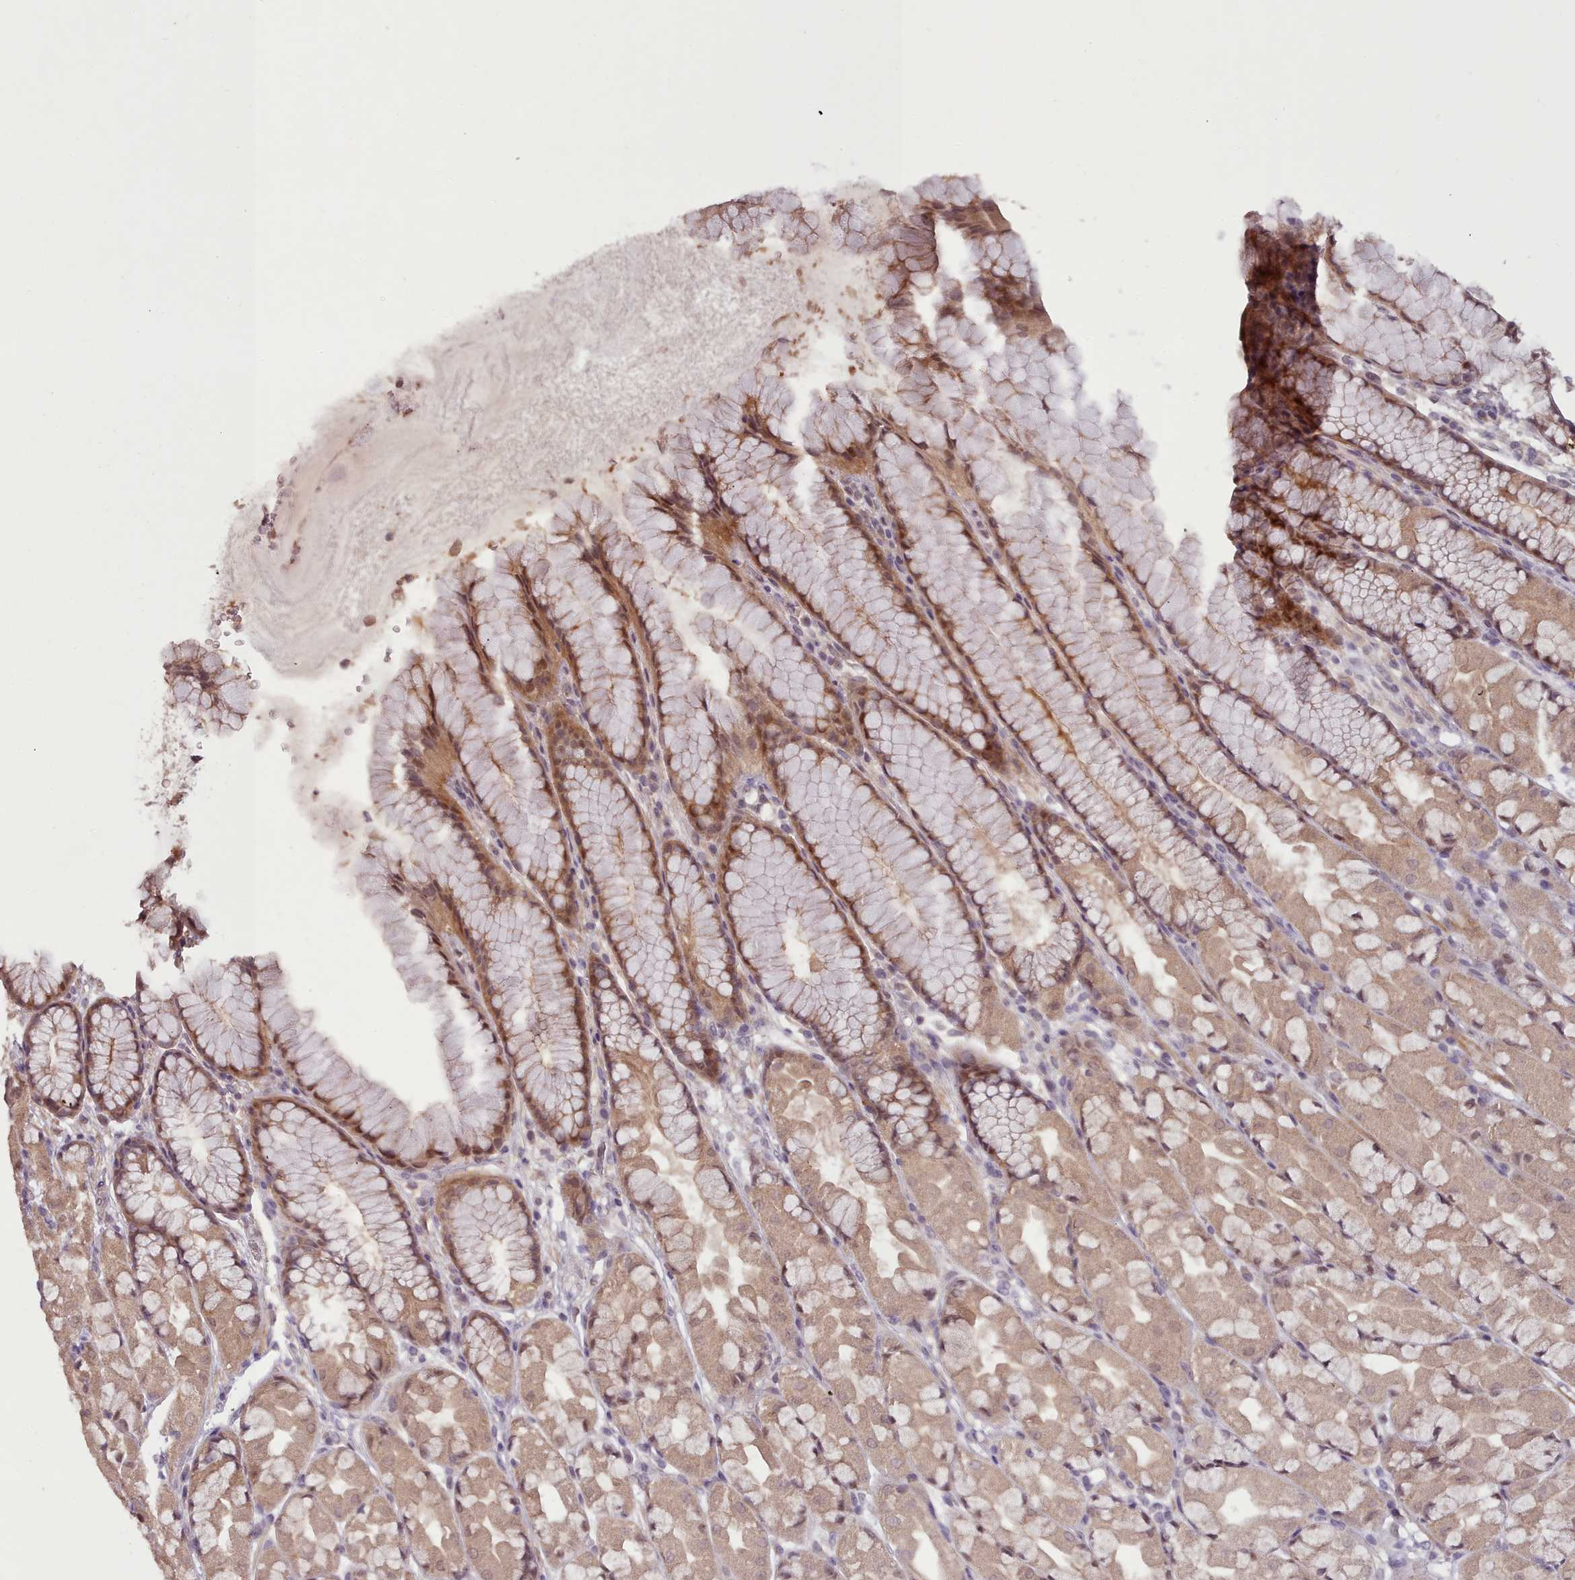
{"staining": {"intensity": "moderate", "quantity": ">75%", "location": "cytoplasmic/membranous,nuclear"}, "tissue": "stomach", "cell_type": "Glandular cells", "image_type": "normal", "snomed": [{"axis": "morphology", "description": "Normal tissue, NOS"}, {"axis": "topography", "description": "Stomach"}], "caption": "A brown stain labels moderate cytoplasmic/membranous,nuclear staining of a protein in glandular cells of unremarkable stomach.", "gene": "CDC6", "patient": {"sex": "male", "age": 57}}